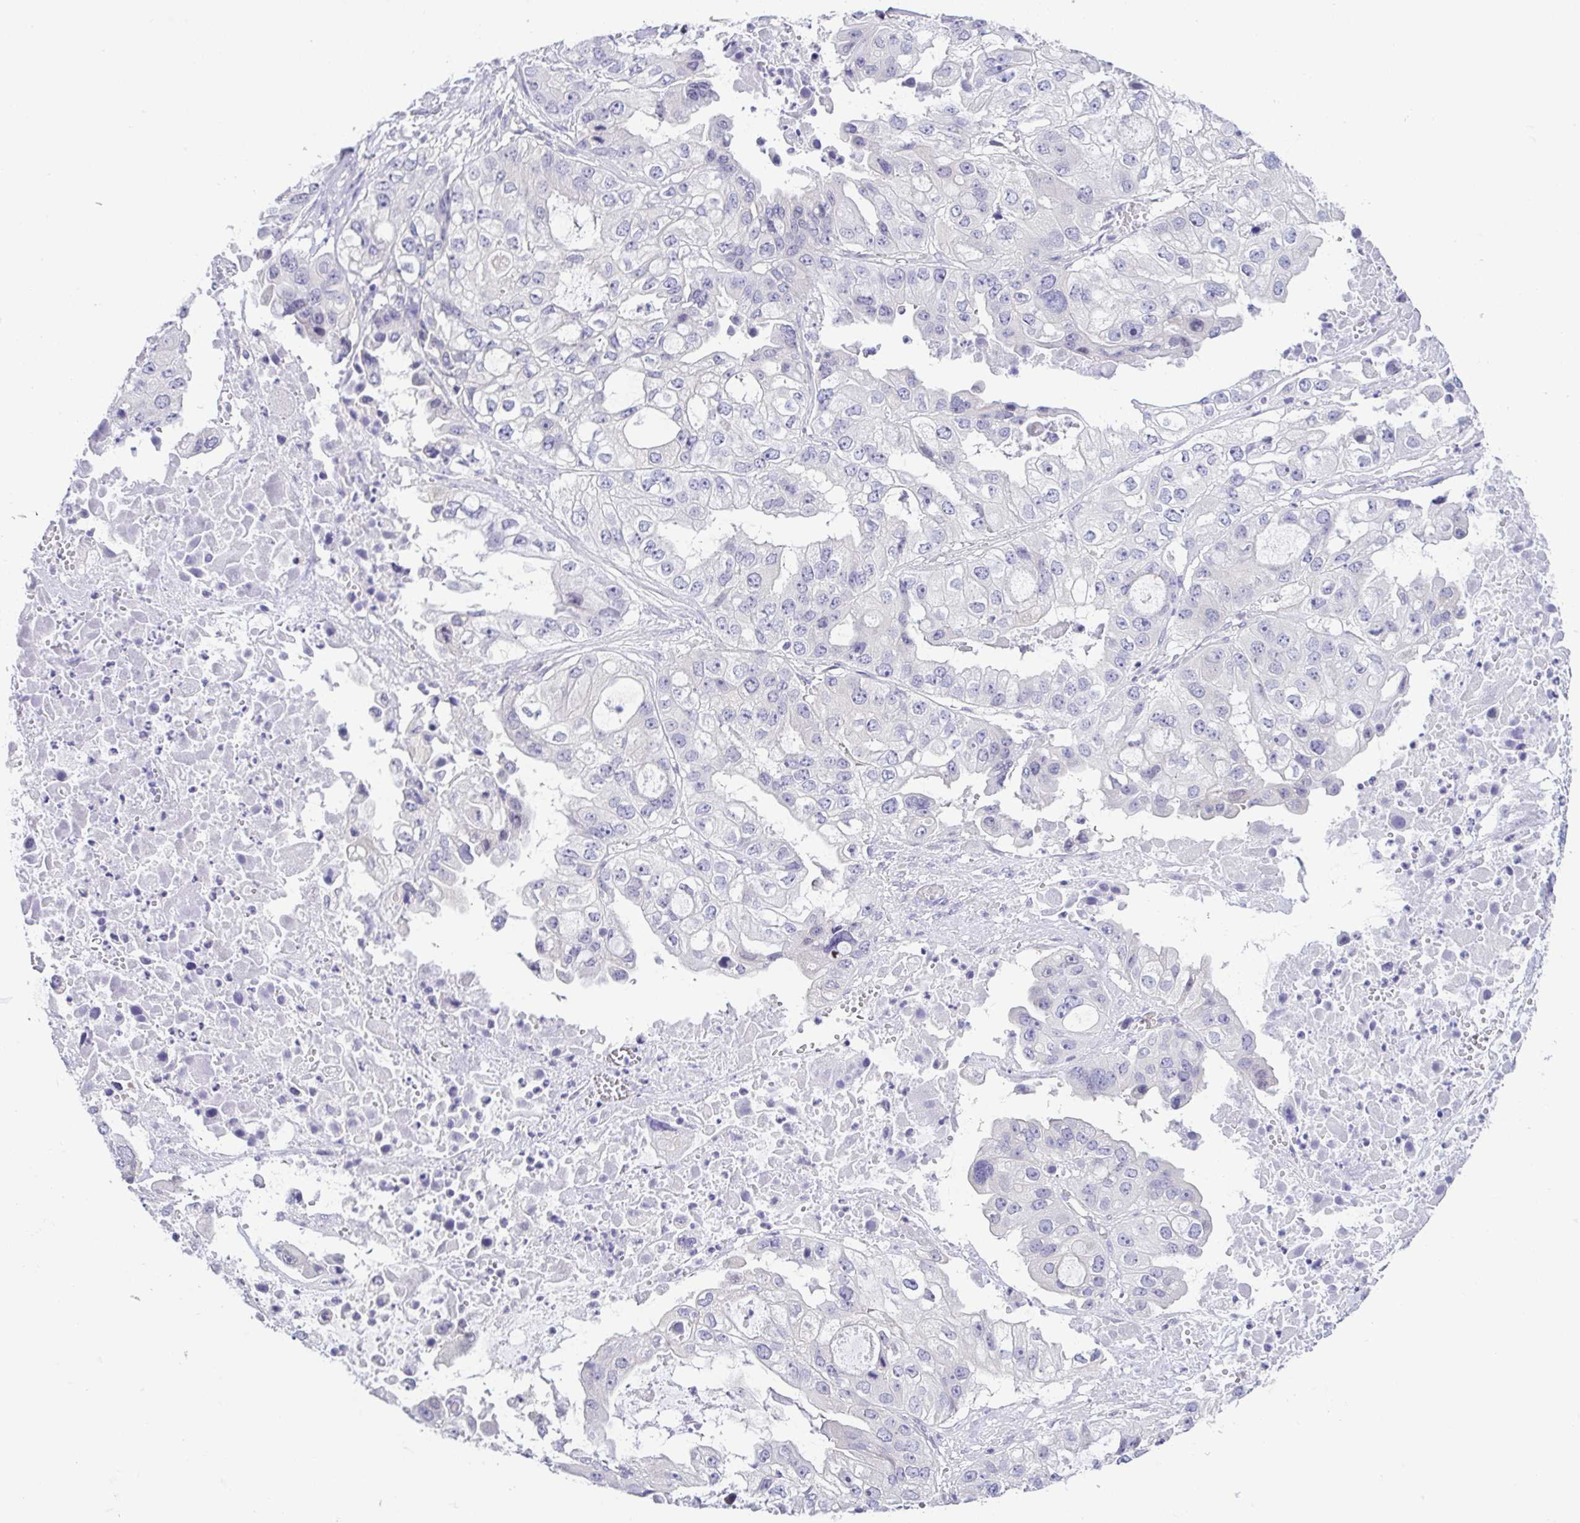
{"staining": {"intensity": "negative", "quantity": "none", "location": "none"}, "tissue": "ovarian cancer", "cell_type": "Tumor cells", "image_type": "cancer", "snomed": [{"axis": "morphology", "description": "Cystadenocarcinoma, serous, NOS"}, {"axis": "topography", "description": "Ovary"}], "caption": "Serous cystadenocarcinoma (ovarian) was stained to show a protein in brown. There is no significant expression in tumor cells. The staining was performed using DAB to visualize the protein expression in brown, while the nuclei were stained in blue with hematoxylin (Magnification: 20x).", "gene": "KRTDAP", "patient": {"sex": "female", "age": 56}}